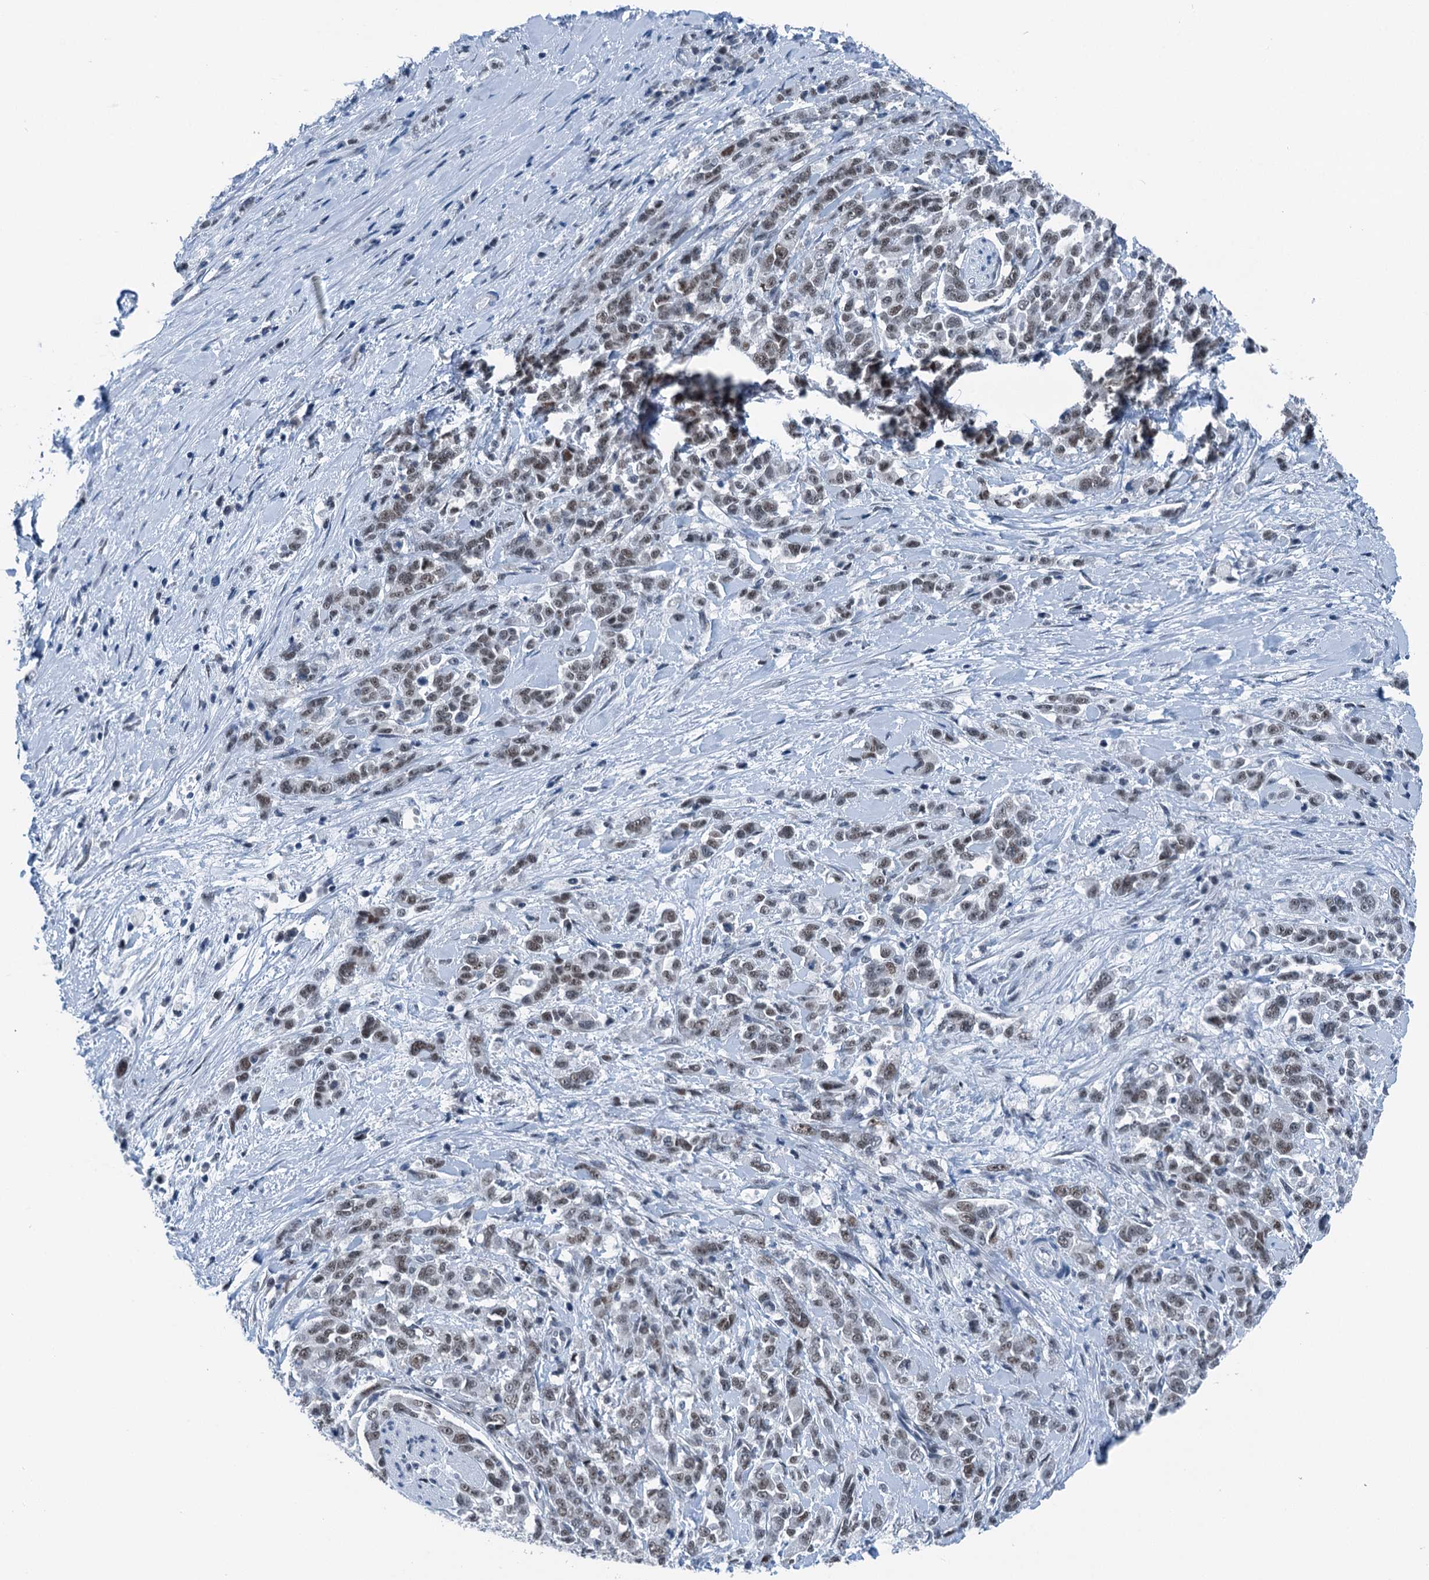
{"staining": {"intensity": "weak", "quantity": ">75%", "location": "nuclear"}, "tissue": "pancreatic cancer", "cell_type": "Tumor cells", "image_type": "cancer", "snomed": [{"axis": "morphology", "description": "Normal tissue, NOS"}, {"axis": "morphology", "description": "Adenocarcinoma, NOS"}, {"axis": "topography", "description": "Pancreas"}], "caption": "A brown stain shows weak nuclear expression of a protein in human pancreatic cancer (adenocarcinoma) tumor cells. Nuclei are stained in blue.", "gene": "TRPT1", "patient": {"sex": "female", "age": 64}}